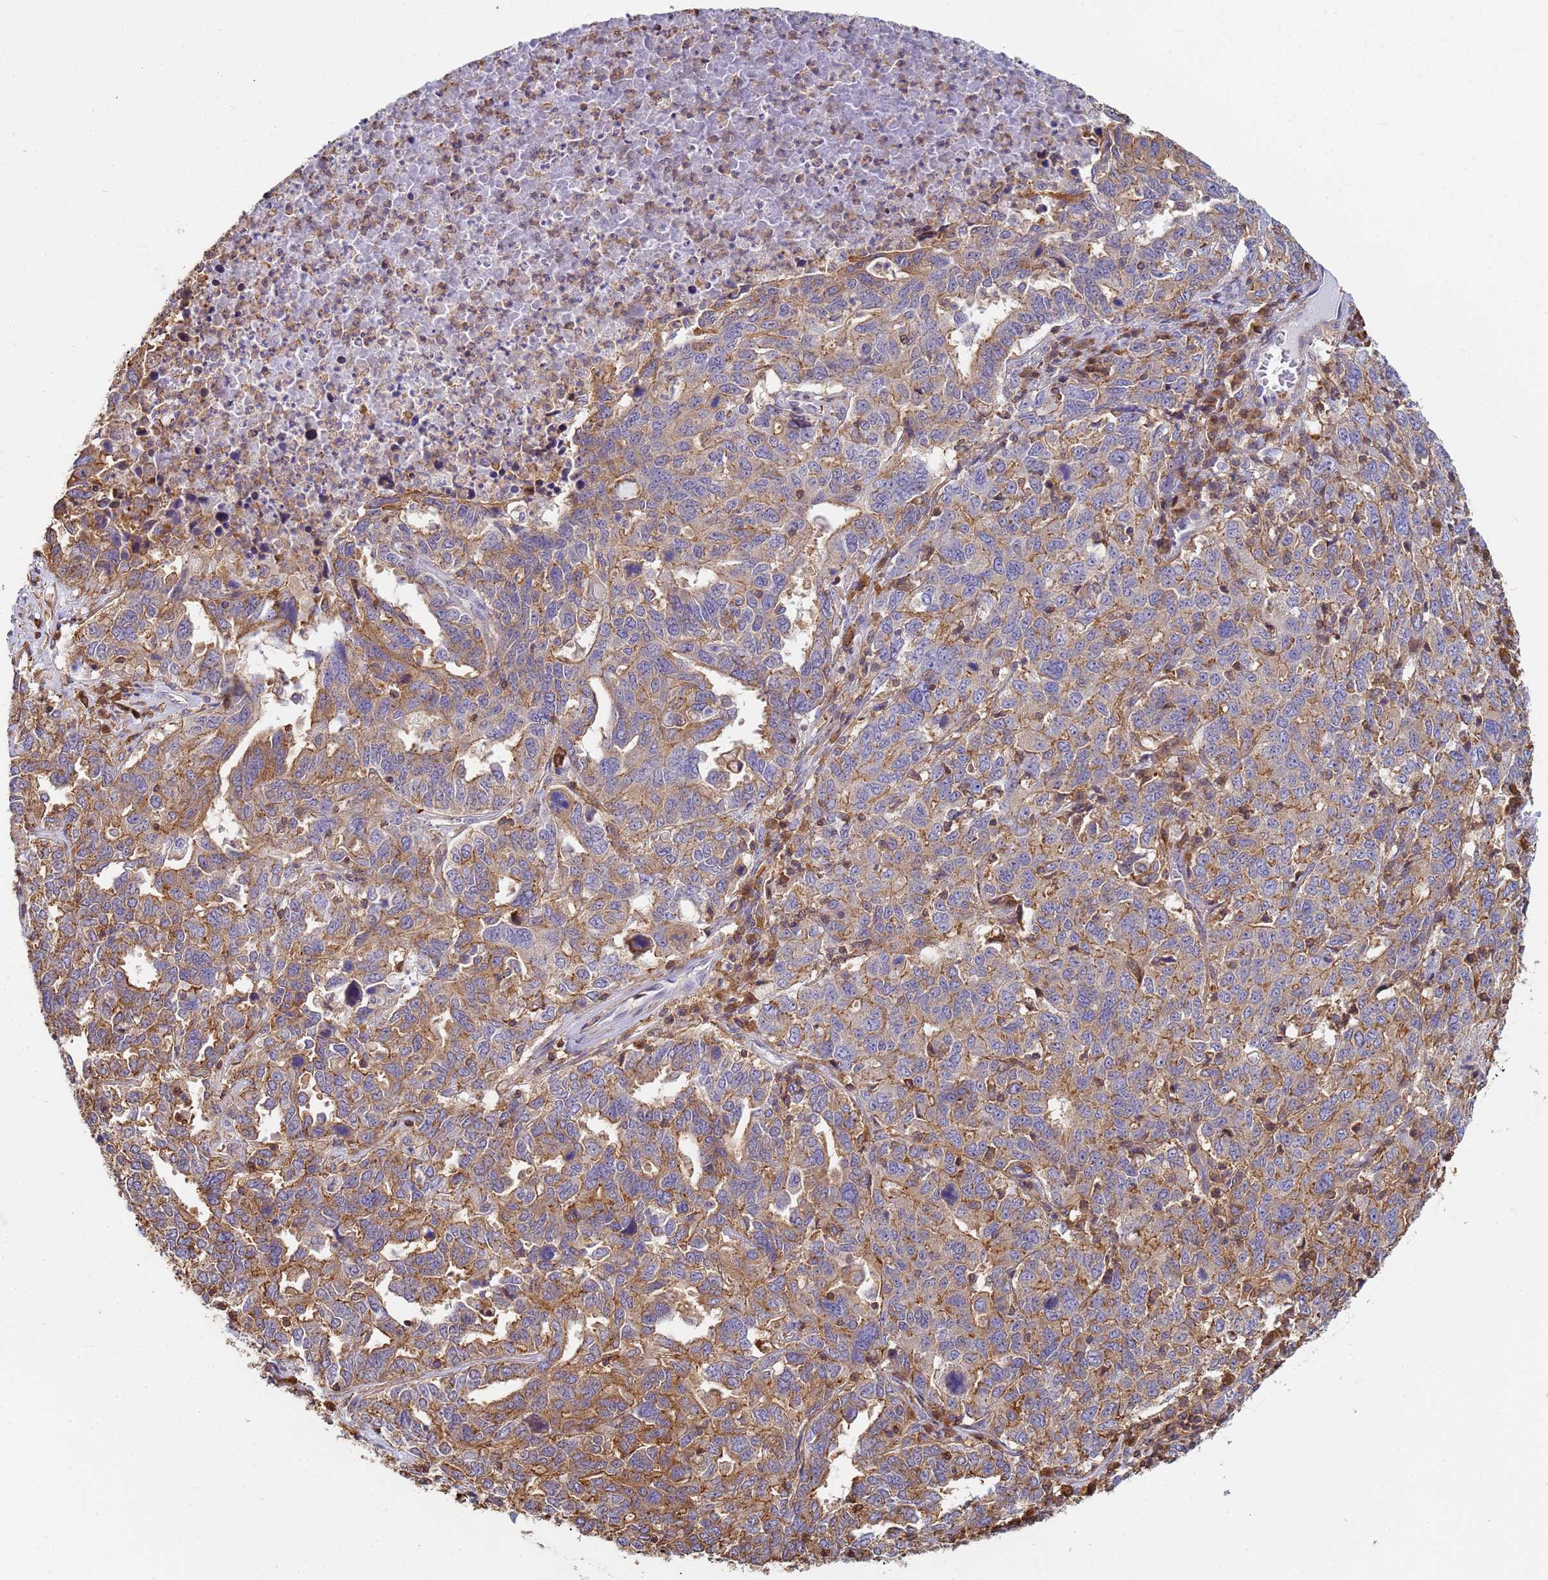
{"staining": {"intensity": "moderate", "quantity": ">75%", "location": "cytoplasmic/membranous"}, "tissue": "ovarian cancer", "cell_type": "Tumor cells", "image_type": "cancer", "snomed": [{"axis": "morphology", "description": "Carcinoma, endometroid"}, {"axis": "topography", "description": "Ovary"}], "caption": "IHC of ovarian endometroid carcinoma shows medium levels of moderate cytoplasmic/membranous positivity in about >75% of tumor cells.", "gene": "ZNG1B", "patient": {"sex": "female", "age": 62}}